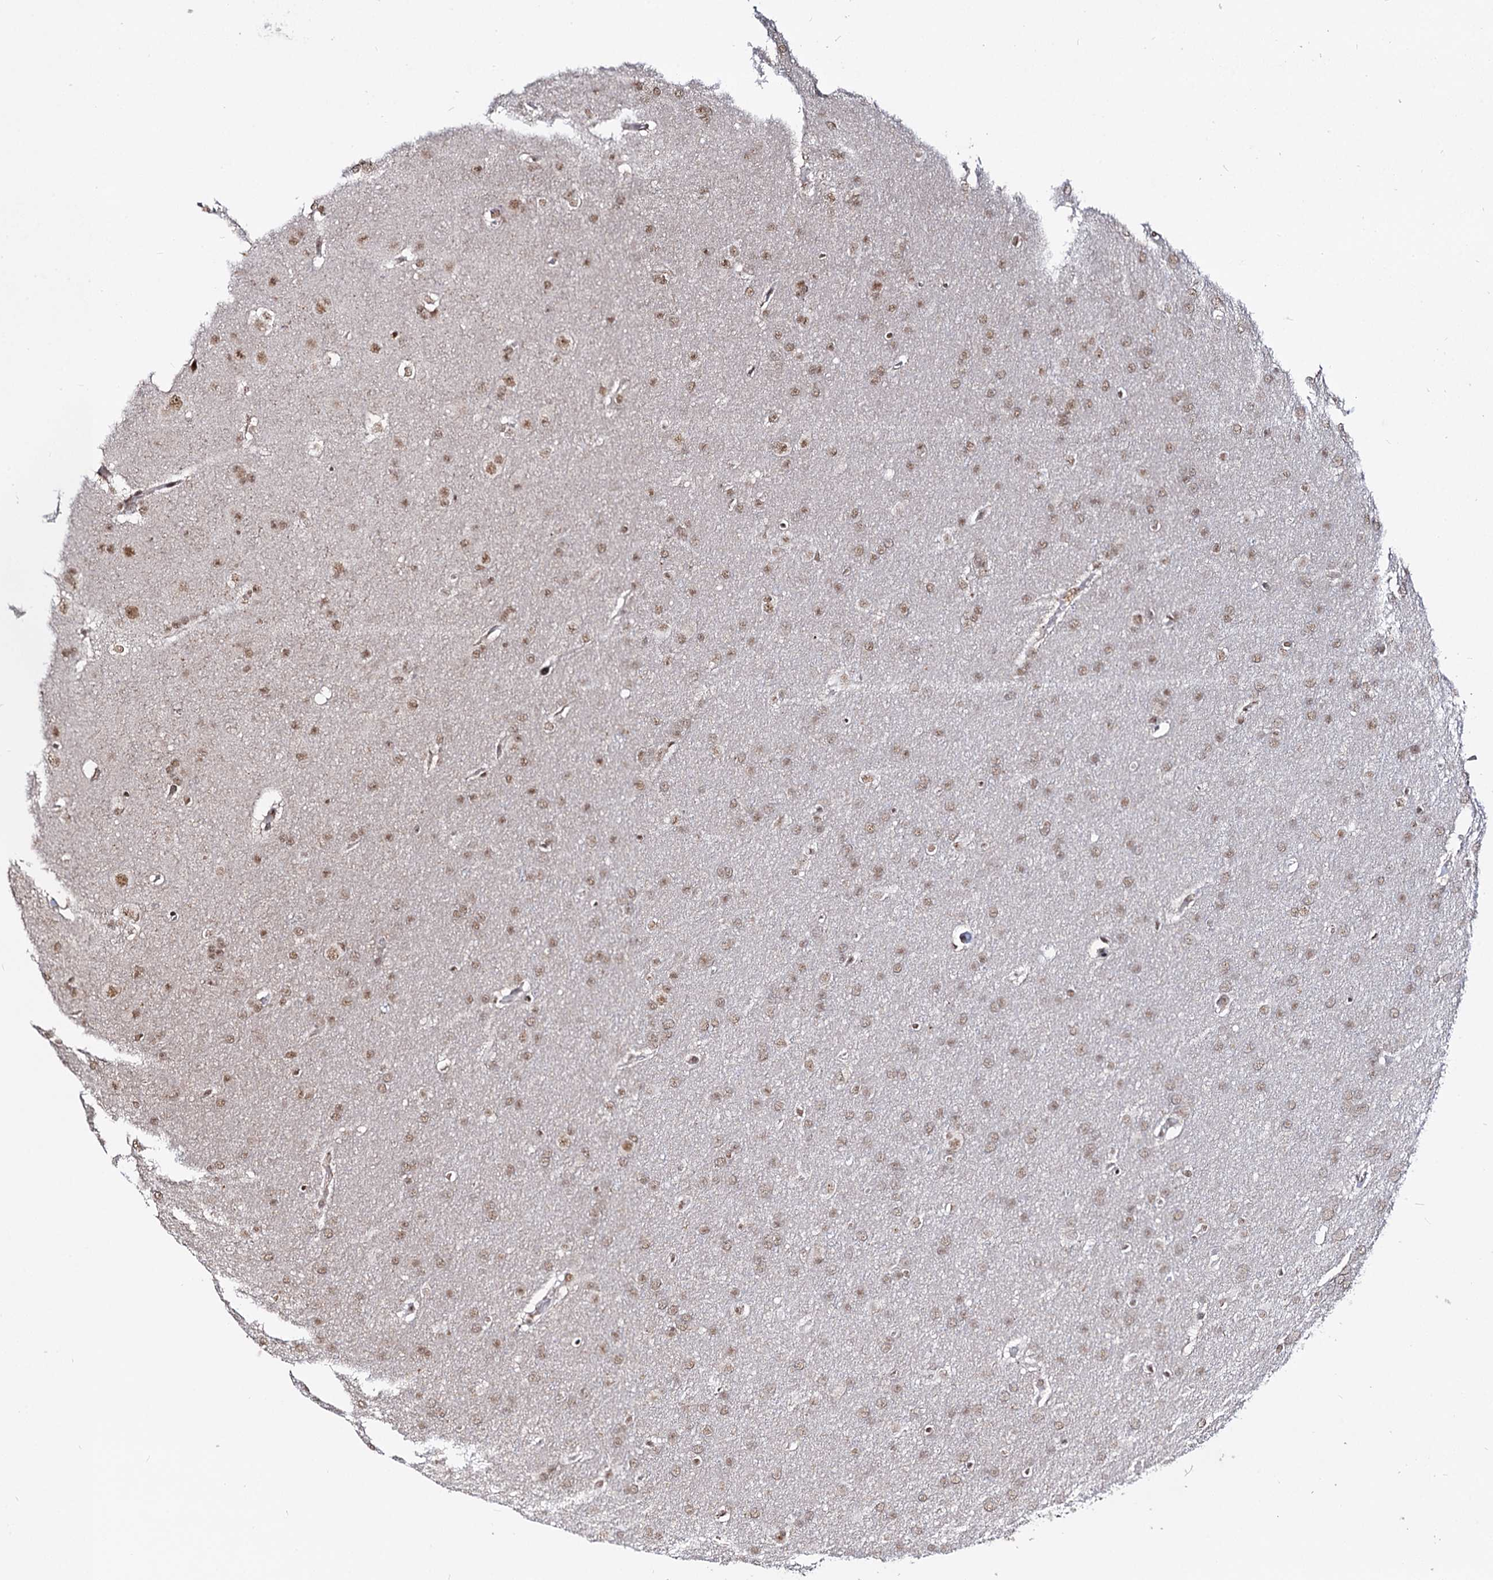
{"staining": {"intensity": "moderate", "quantity": ">75%", "location": "nuclear"}, "tissue": "glioma", "cell_type": "Tumor cells", "image_type": "cancer", "snomed": [{"axis": "morphology", "description": "Glioma, malignant, Low grade"}, {"axis": "topography", "description": "Brain"}], "caption": "IHC micrograph of glioma stained for a protein (brown), which reveals medium levels of moderate nuclear expression in about >75% of tumor cells.", "gene": "SFSWAP", "patient": {"sex": "female", "age": 32}}